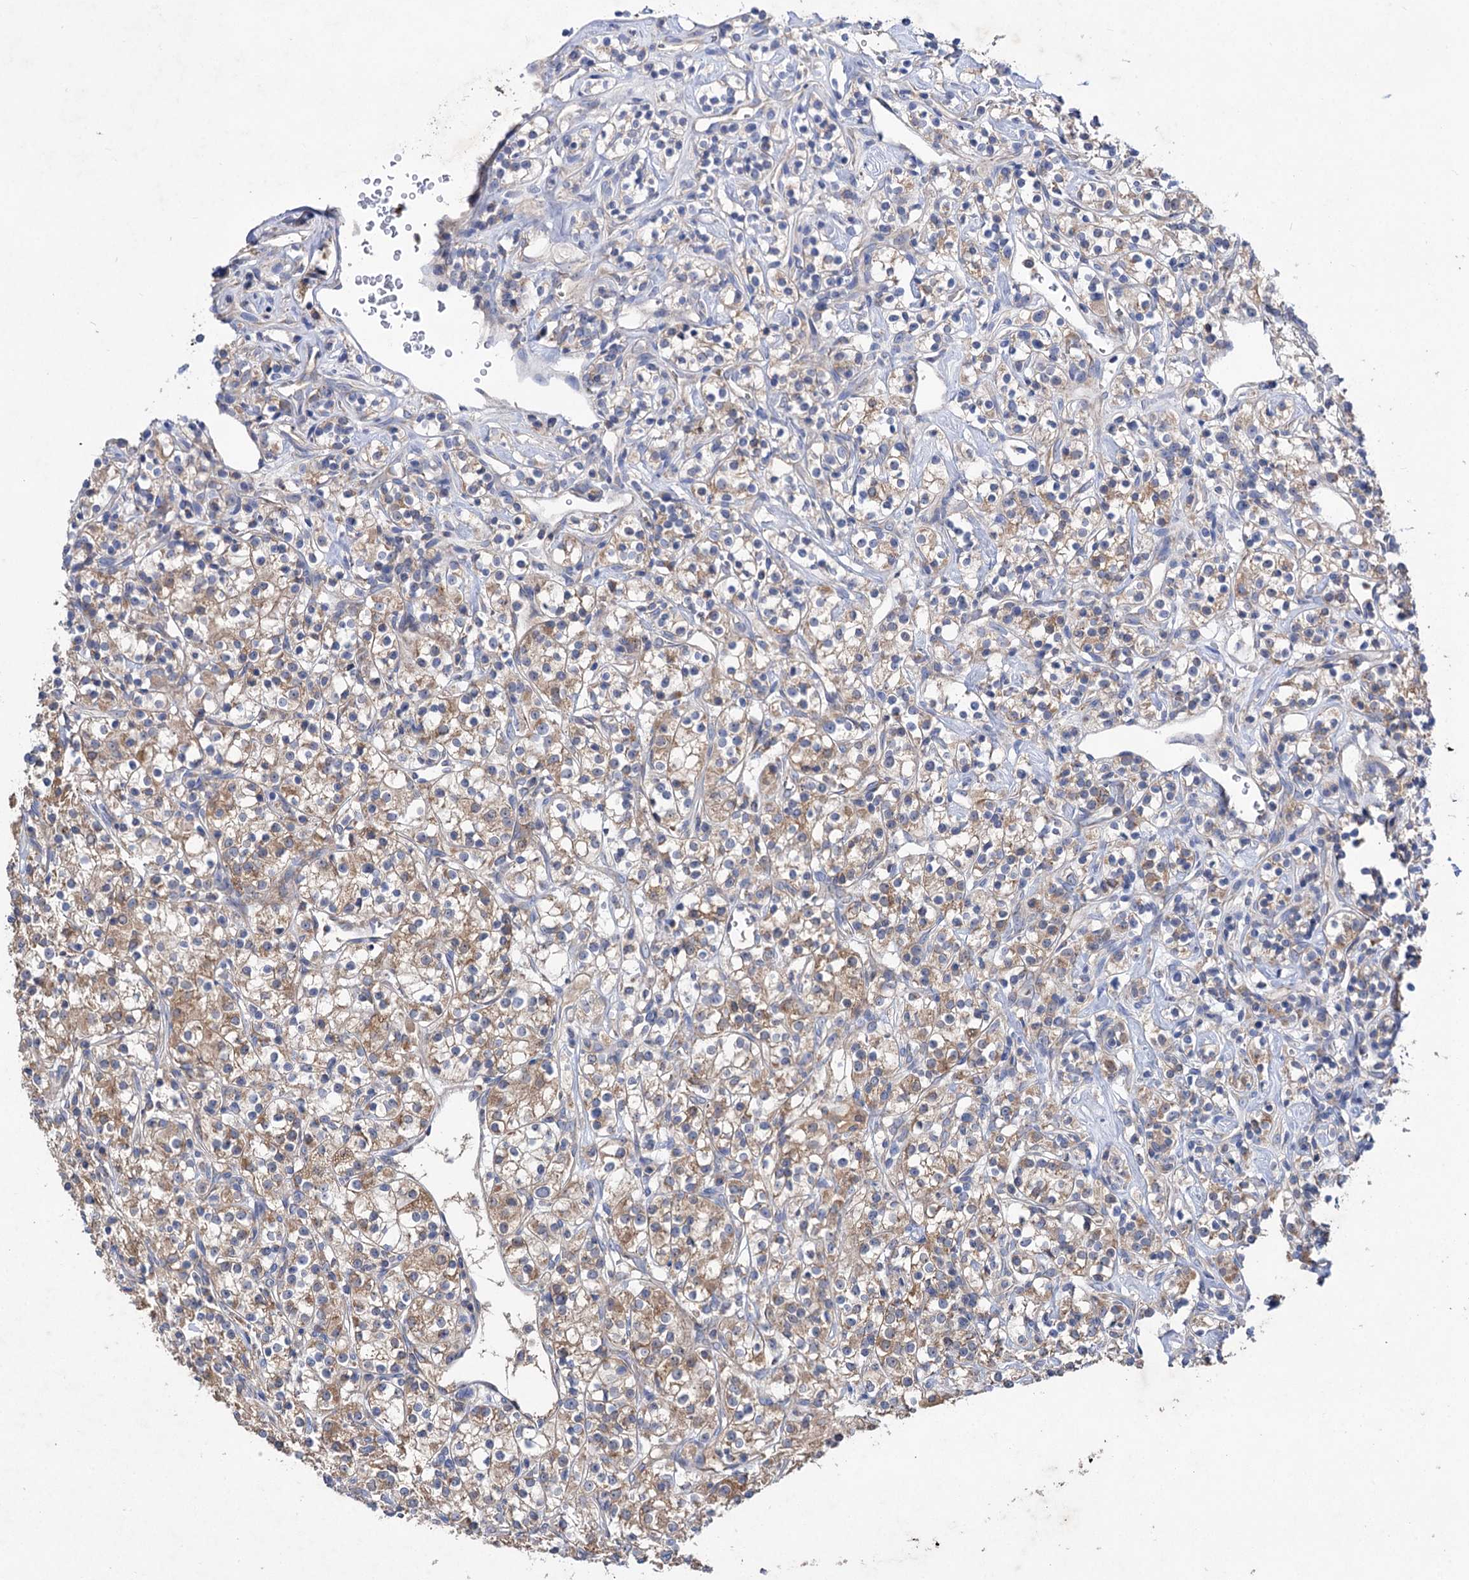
{"staining": {"intensity": "moderate", "quantity": ">75%", "location": "cytoplasmic/membranous"}, "tissue": "renal cancer", "cell_type": "Tumor cells", "image_type": "cancer", "snomed": [{"axis": "morphology", "description": "Adenocarcinoma, NOS"}, {"axis": "topography", "description": "Kidney"}], "caption": "Adenocarcinoma (renal) stained with a protein marker demonstrates moderate staining in tumor cells.", "gene": "CLPB", "patient": {"sex": "male", "age": 77}}